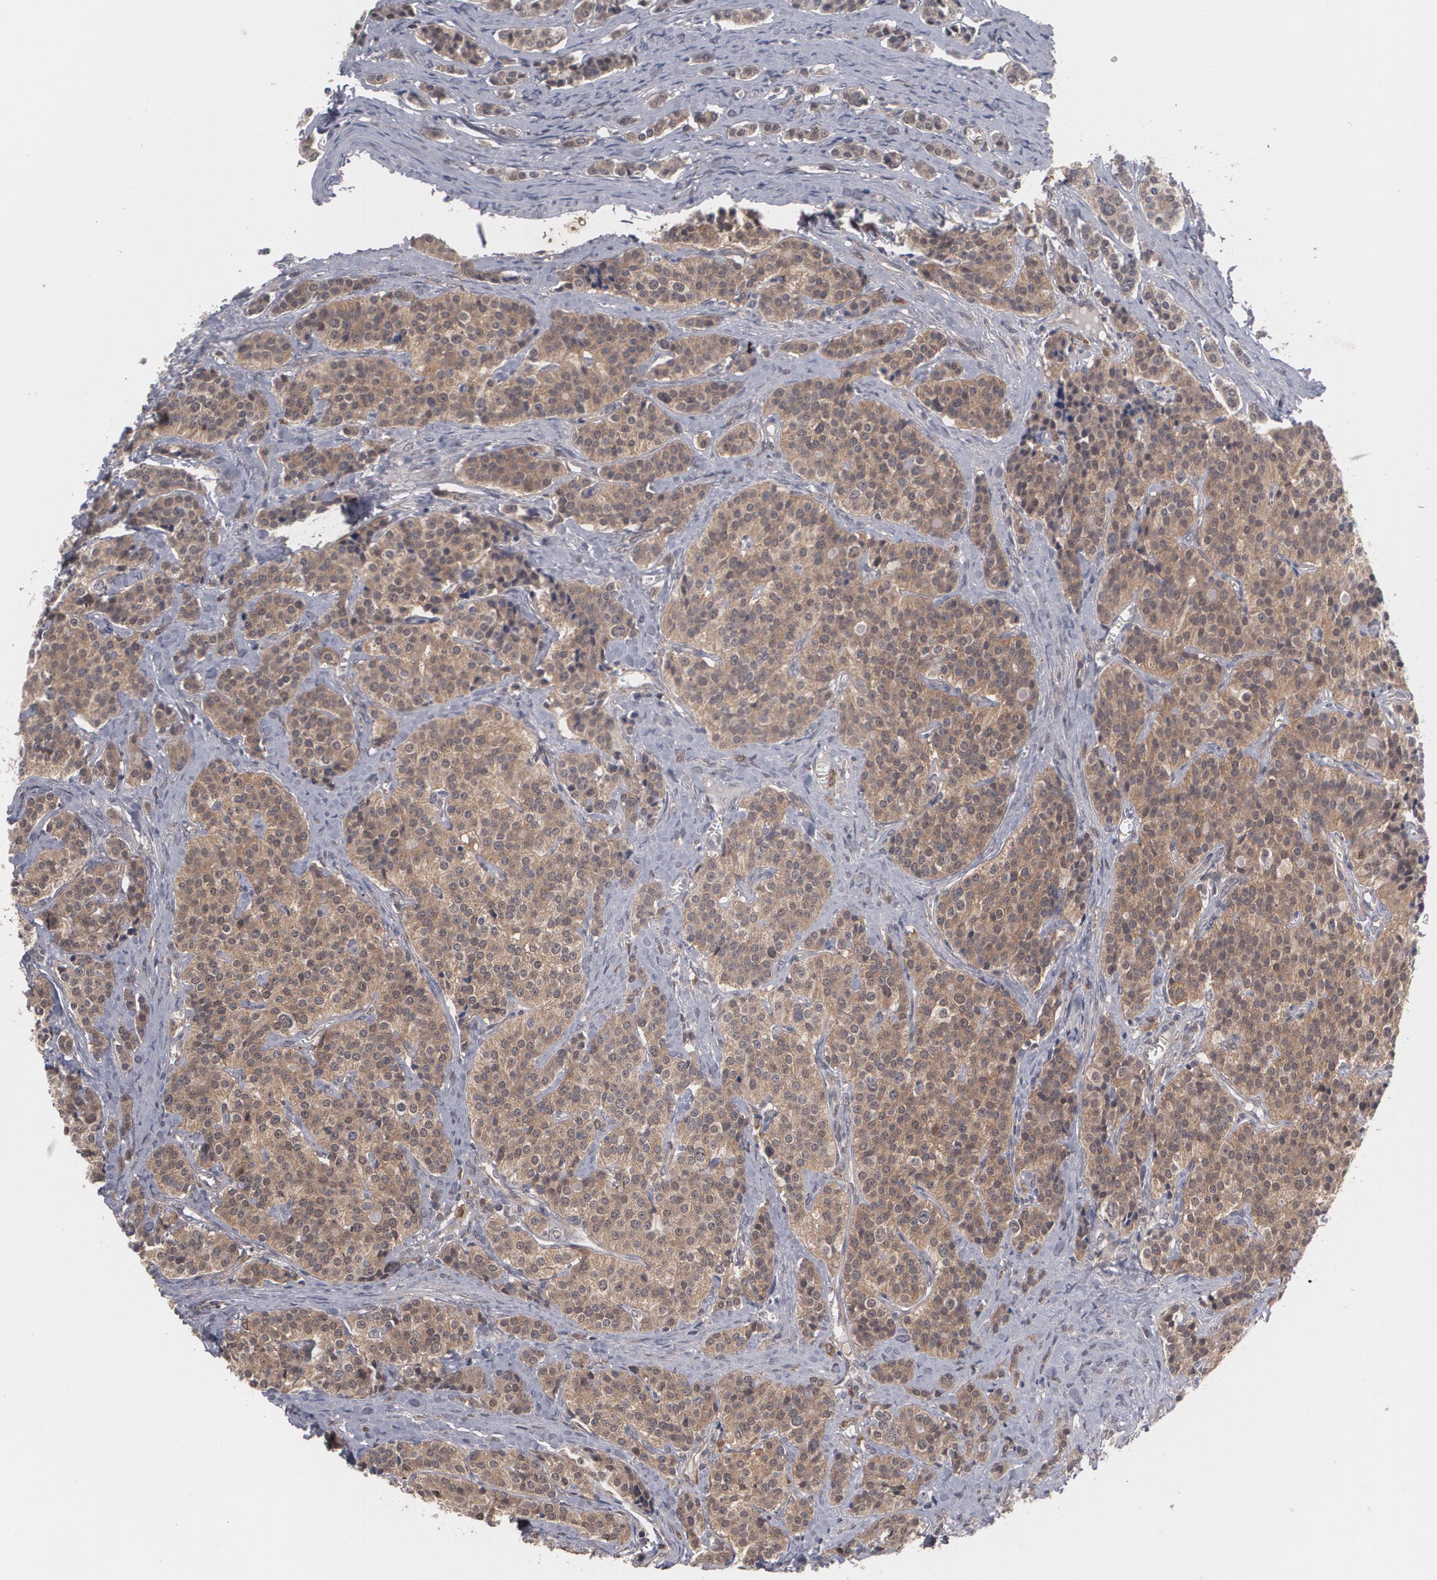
{"staining": {"intensity": "moderate", "quantity": ">75%", "location": "cytoplasmic/membranous"}, "tissue": "carcinoid", "cell_type": "Tumor cells", "image_type": "cancer", "snomed": [{"axis": "morphology", "description": "Carcinoid, malignant, NOS"}, {"axis": "topography", "description": "Small intestine"}], "caption": "The photomicrograph exhibits immunohistochemical staining of carcinoid (malignant). There is moderate cytoplasmic/membranous expression is seen in approximately >75% of tumor cells. (DAB = brown stain, brightfield microscopy at high magnification).", "gene": "HTT", "patient": {"sex": "male", "age": 63}}